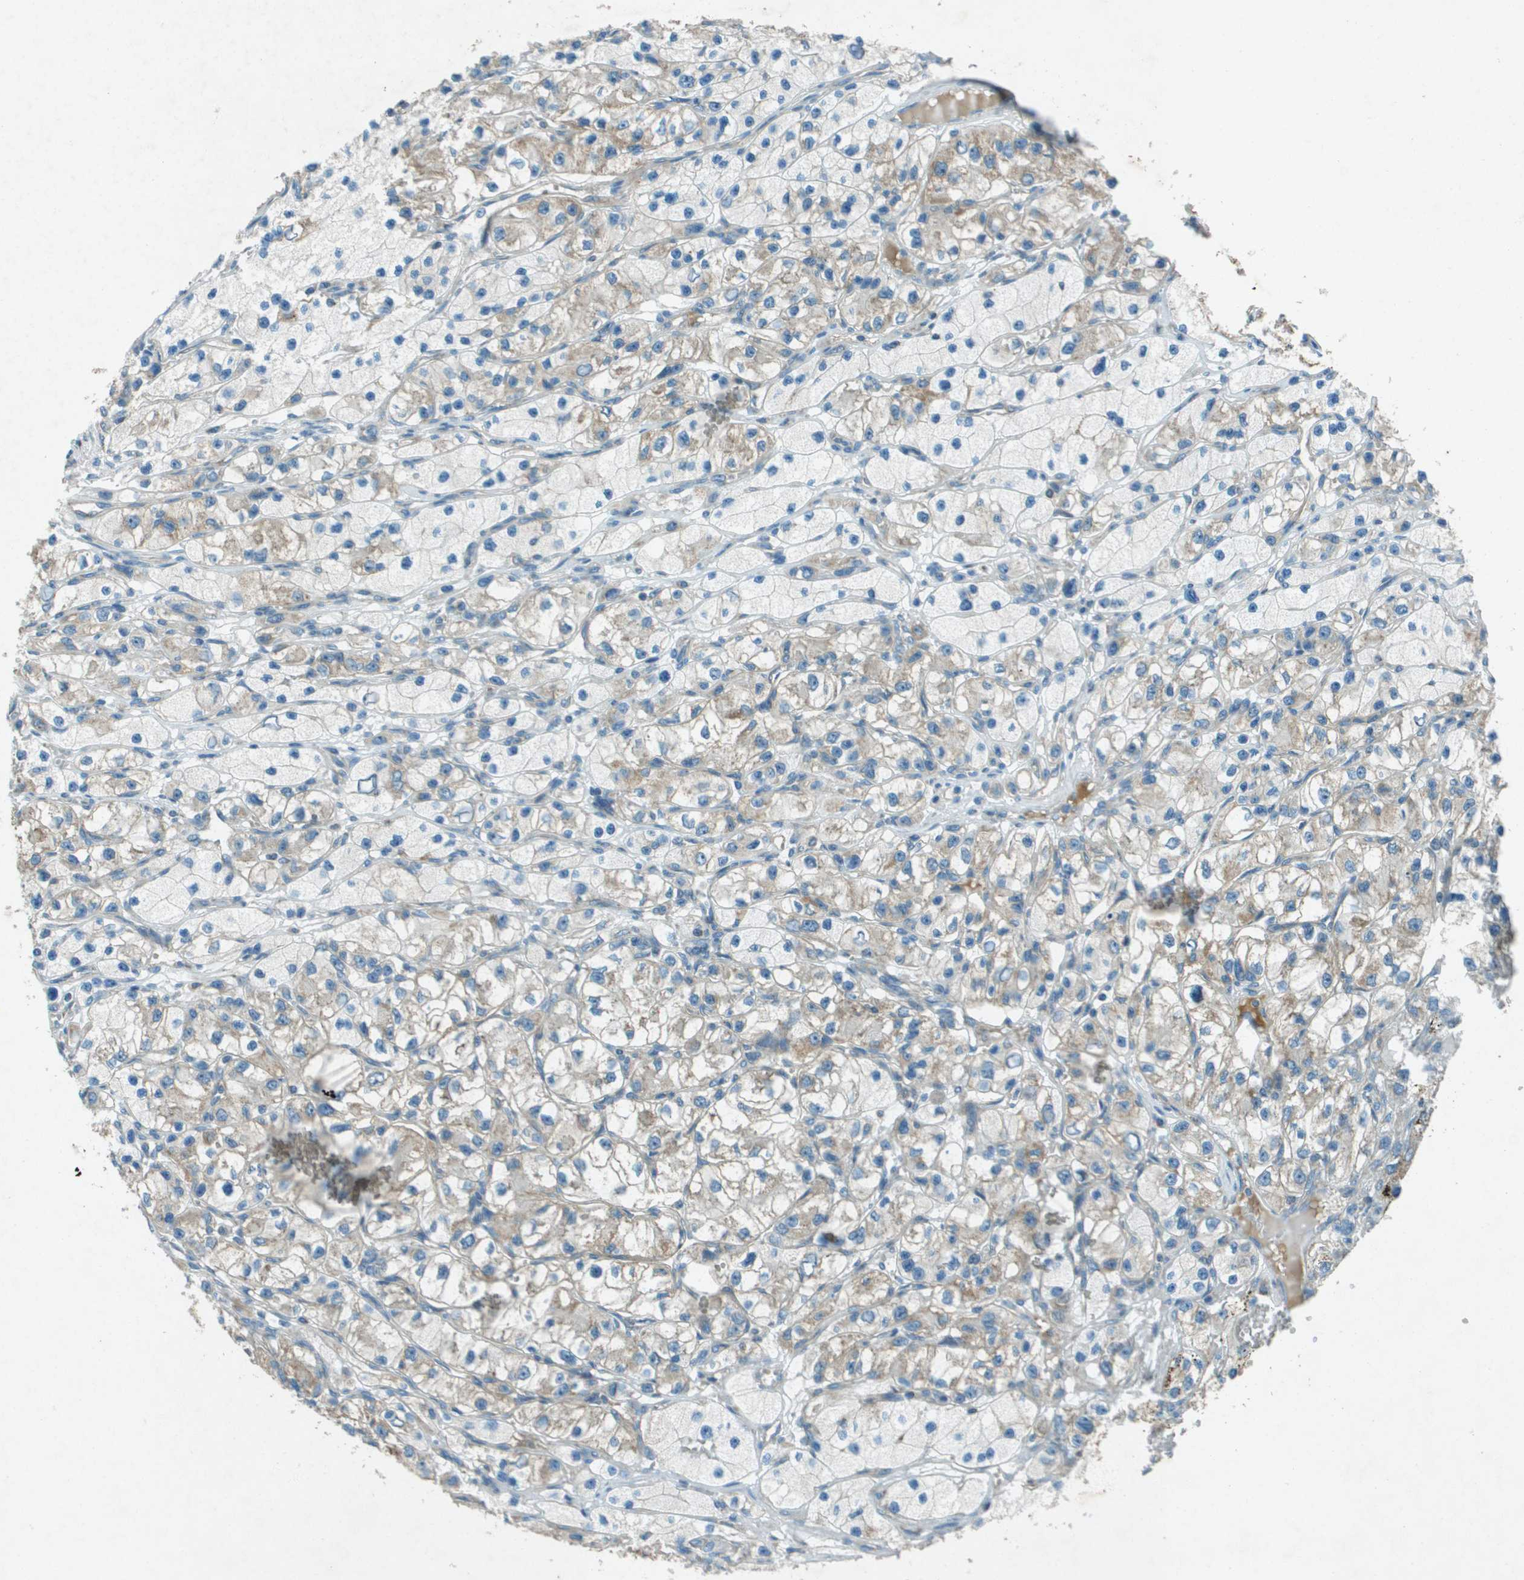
{"staining": {"intensity": "weak", "quantity": ">75%", "location": "cytoplasmic/membranous"}, "tissue": "renal cancer", "cell_type": "Tumor cells", "image_type": "cancer", "snomed": [{"axis": "morphology", "description": "Adenocarcinoma, NOS"}, {"axis": "topography", "description": "Kidney"}], "caption": "A micrograph showing weak cytoplasmic/membranous staining in about >75% of tumor cells in renal cancer, as visualized by brown immunohistochemical staining.", "gene": "MIGA1", "patient": {"sex": "female", "age": 57}}